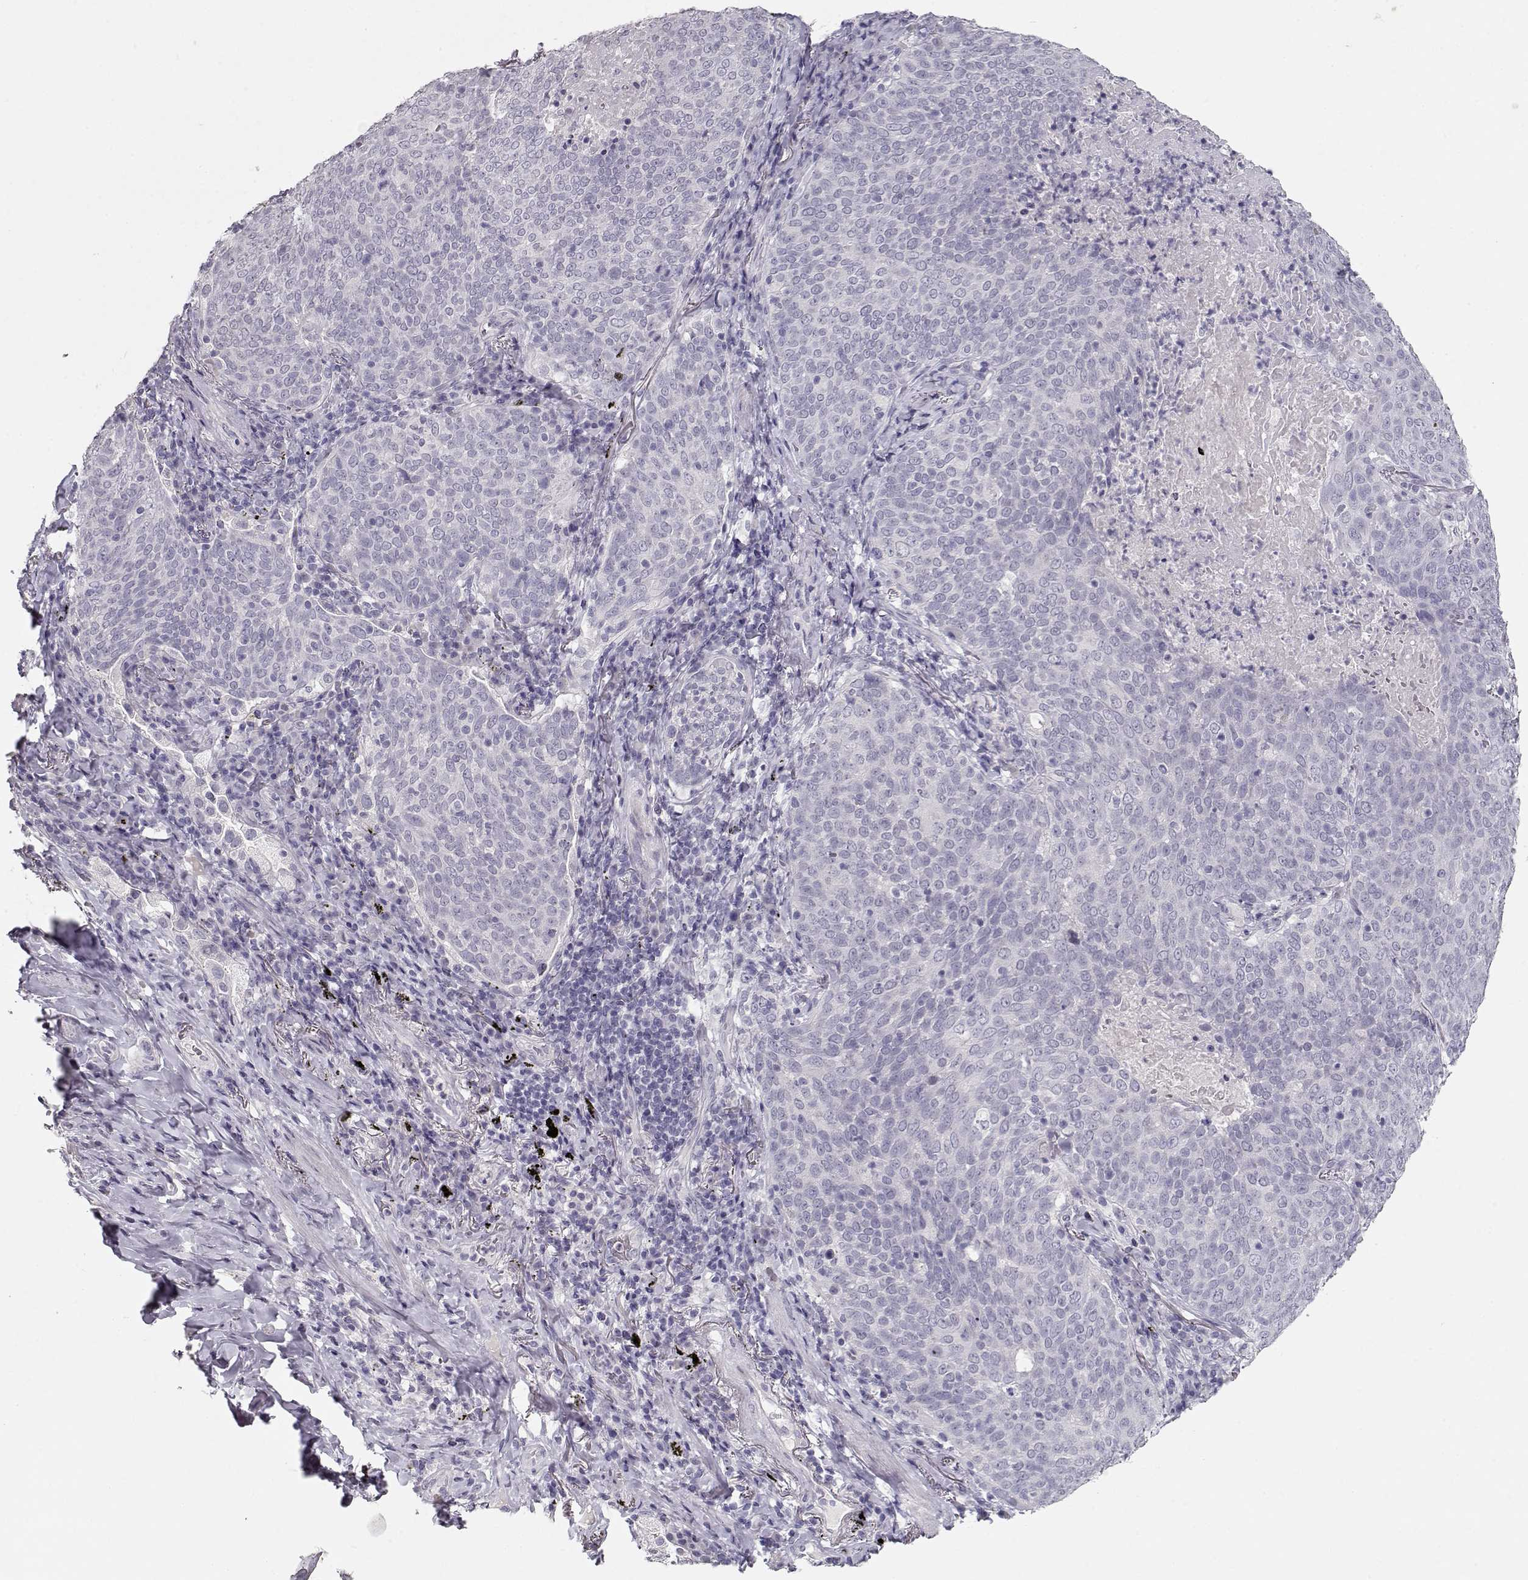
{"staining": {"intensity": "negative", "quantity": "none", "location": "none"}, "tissue": "lung cancer", "cell_type": "Tumor cells", "image_type": "cancer", "snomed": [{"axis": "morphology", "description": "Squamous cell carcinoma, NOS"}, {"axis": "topography", "description": "Lung"}], "caption": "DAB (3,3'-diaminobenzidine) immunohistochemical staining of human lung cancer (squamous cell carcinoma) displays no significant positivity in tumor cells. (Stains: DAB immunohistochemistry (IHC) with hematoxylin counter stain, Microscopy: brightfield microscopy at high magnification).", "gene": "MAGEC1", "patient": {"sex": "male", "age": 82}}